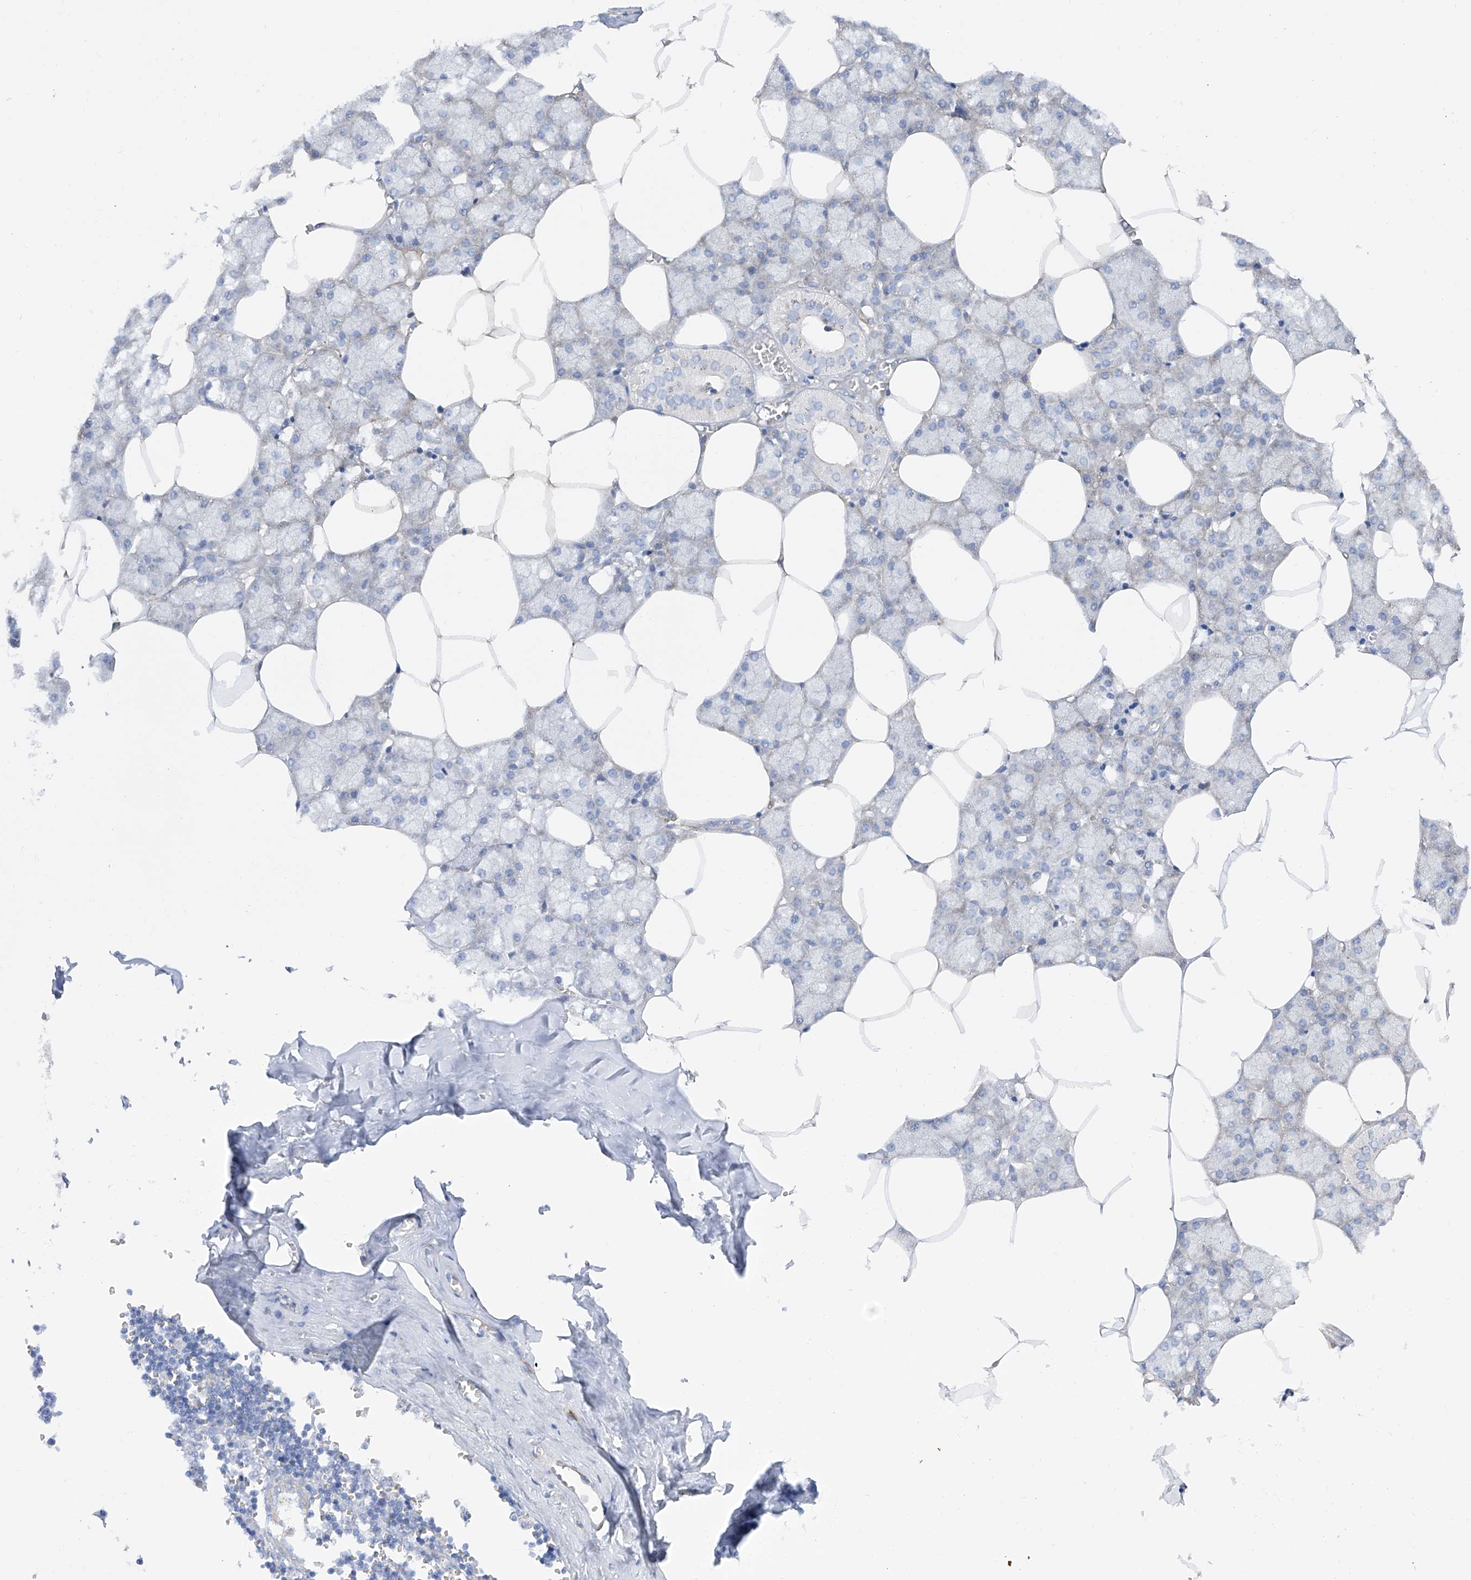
{"staining": {"intensity": "negative", "quantity": "none", "location": "none"}, "tissue": "salivary gland", "cell_type": "Glandular cells", "image_type": "normal", "snomed": [{"axis": "morphology", "description": "Normal tissue, NOS"}, {"axis": "topography", "description": "Salivary gland"}], "caption": "IHC image of benign salivary gland: human salivary gland stained with DAB (3,3'-diaminobenzidine) reveals no significant protein expression in glandular cells.", "gene": "LCA5", "patient": {"sex": "male", "age": 62}}